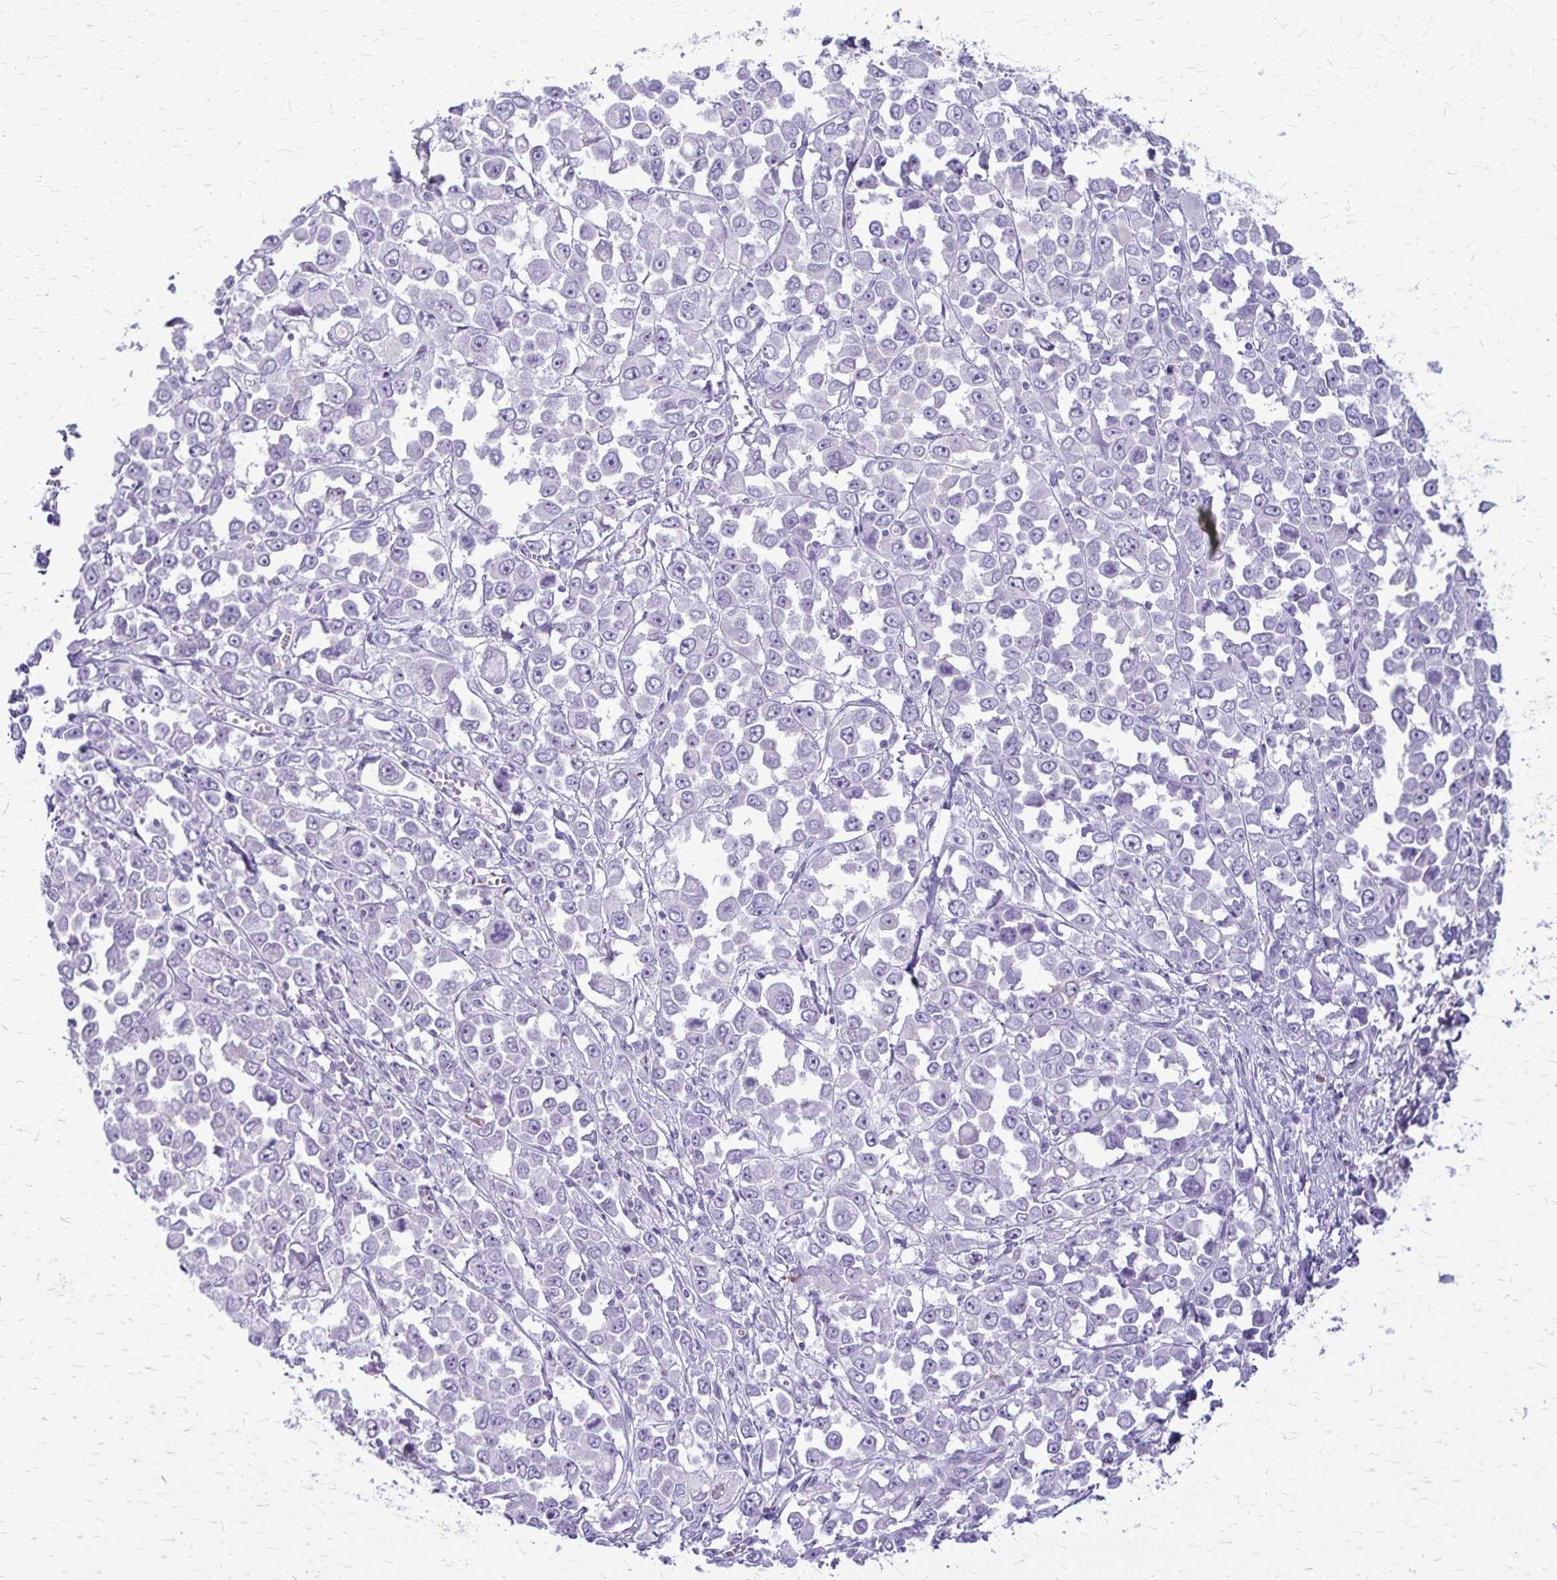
{"staining": {"intensity": "negative", "quantity": "none", "location": "none"}, "tissue": "stomach cancer", "cell_type": "Tumor cells", "image_type": "cancer", "snomed": [{"axis": "morphology", "description": "Adenocarcinoma, NOS"}, {"axis": "topography", "description": "Stomach, upper"}], "caption": "The immunohistochemistry image has no significant positivity in tumor cells of stomach cancer (adenocarcinoma) tissue.", "gene": "RTN1", "patient": {"sex": "male", "age": 70}}